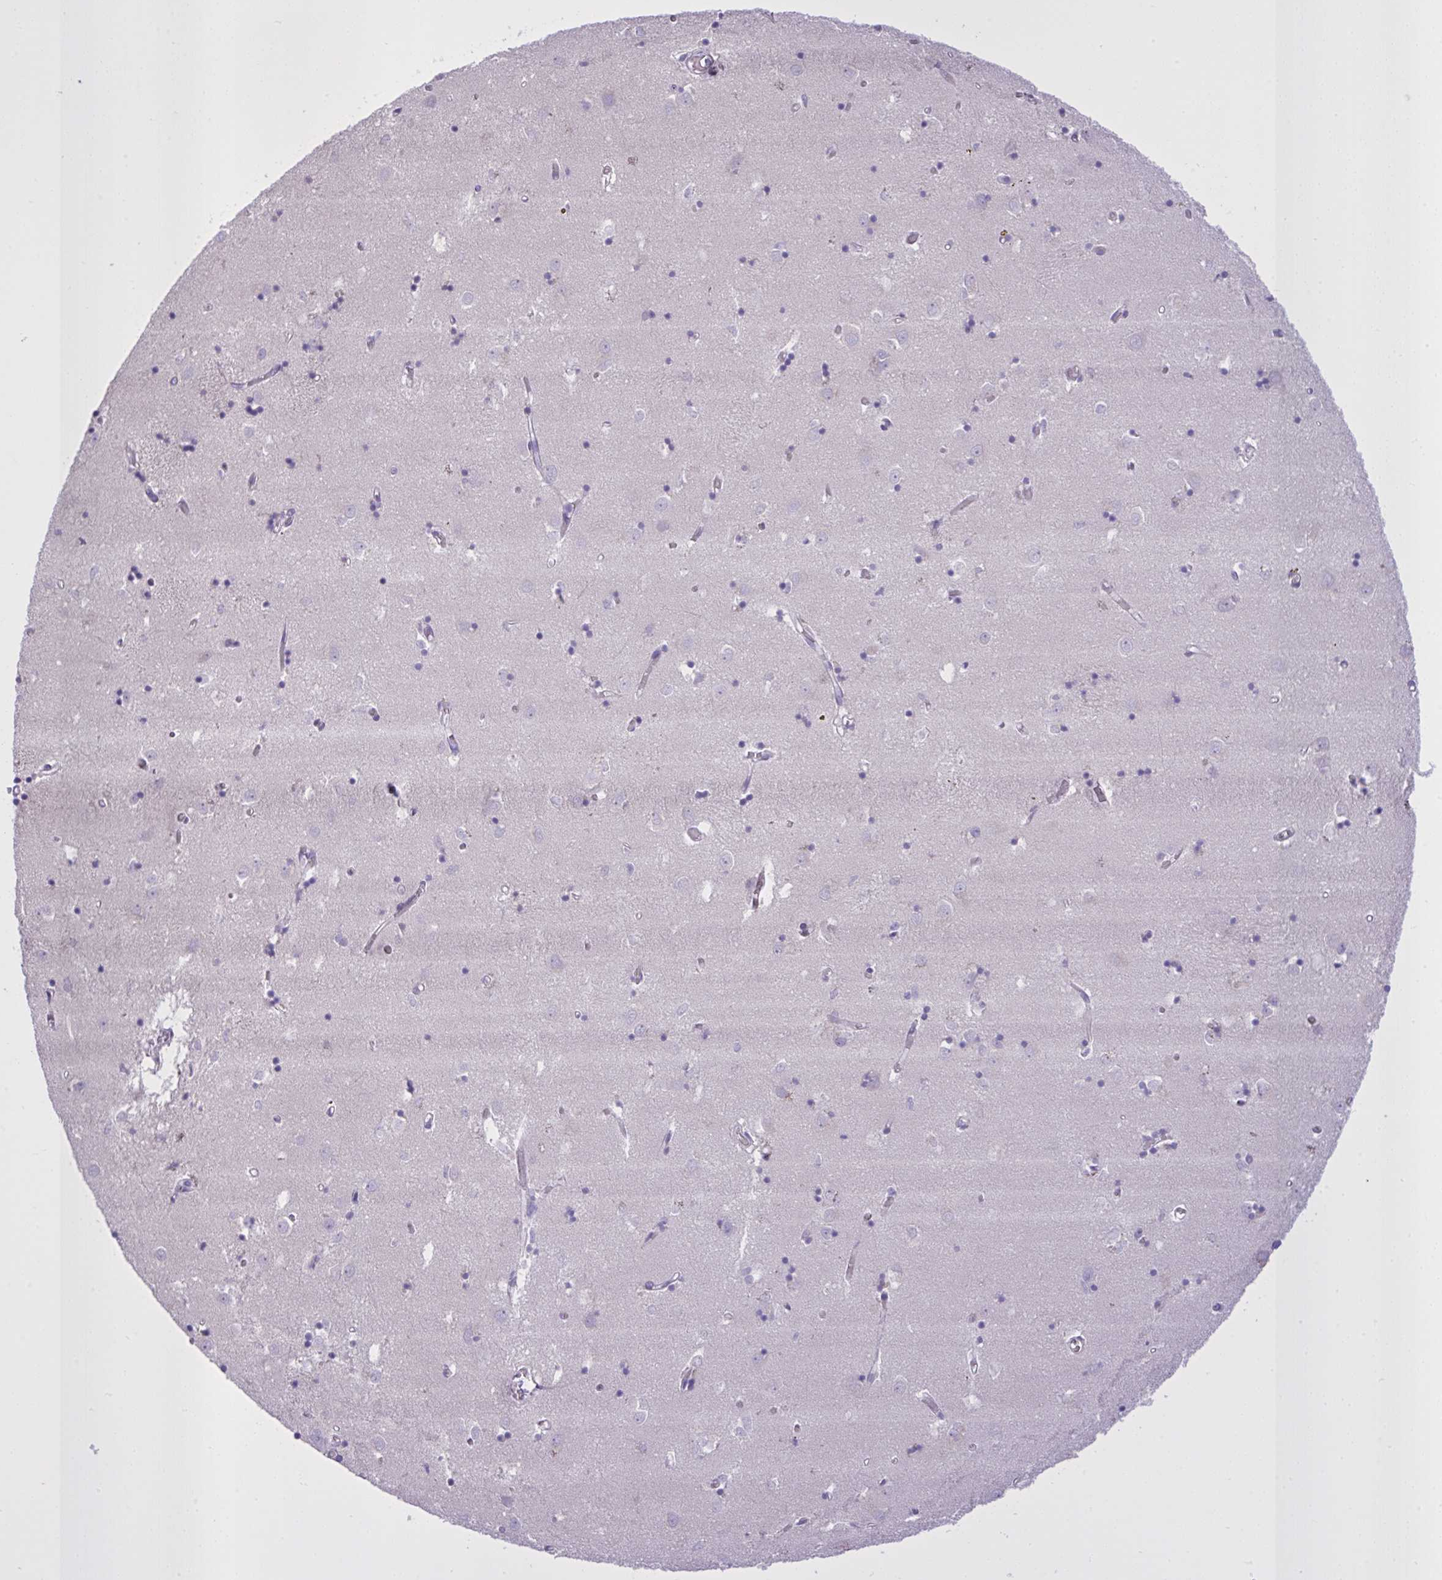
{"staining": {"intensity": "negative", "quantity": "none", "location": "none"}, "tissue": "caudate", "cell_type": "Glial cells", "image_type": "normal", "snomed": [{"axis": "morphology", "description": "Normal tissue, NOS"}, {"axis": "topography", "description": "Lateral ventricle wall"}], "caption": "This image is of normal caudate stained with immunohistochemistry to label a protein in brown with the nuclei are counter-stained blue. There is no staining in glial cells. (IHC, brightfield microscopy, high magnification).", "gene": "SPAG1", "patient": {"sex": "male", "age": 70}}